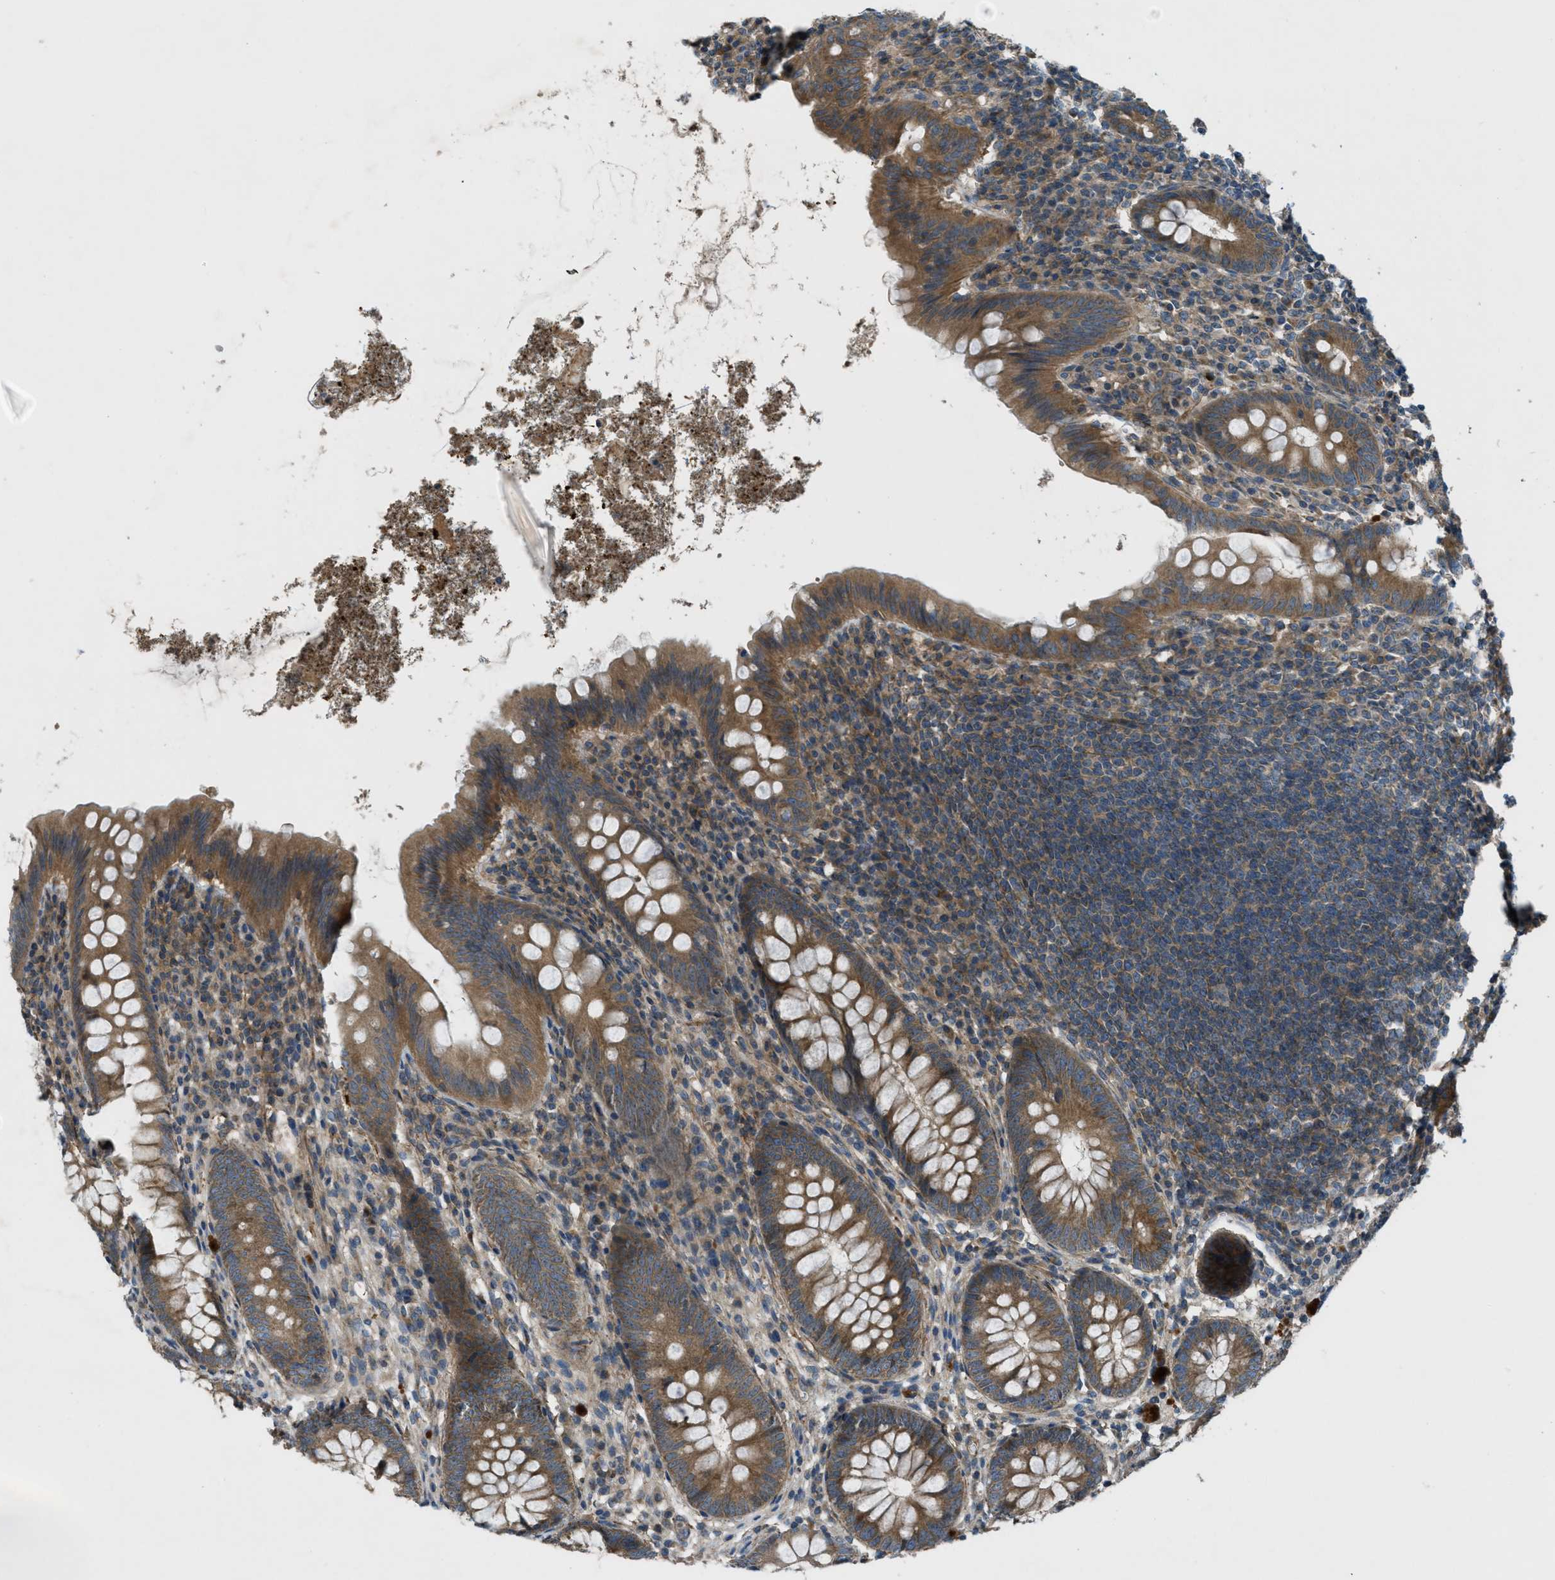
{"staining": {"intensity": "moderate", "quantity": ">75%", "location": "cytoplasmic/membranous"}, "tissue": "appendix", "cell_type": "Glandular cells", "image_type": "normal", "snomed": [{"axis": "morphology", "description": "Normal tissue, NOS"}, {"axis": "topography", "description": "Appendix"}], "caption": "Immunohistochemical staining of normal human appendix exhibits medium levels of moderate cytoplasmic/membranous expression in approximately >75% of glandular cells. The protein of interest is stained brown, and the nuclei are stained in blue (DAB (3,3'-diaminobenzidine) IHC with brightfield microscopy, high magnification).", "gene": "VEZT", "patient": {"sex": "male", "age": 56}}